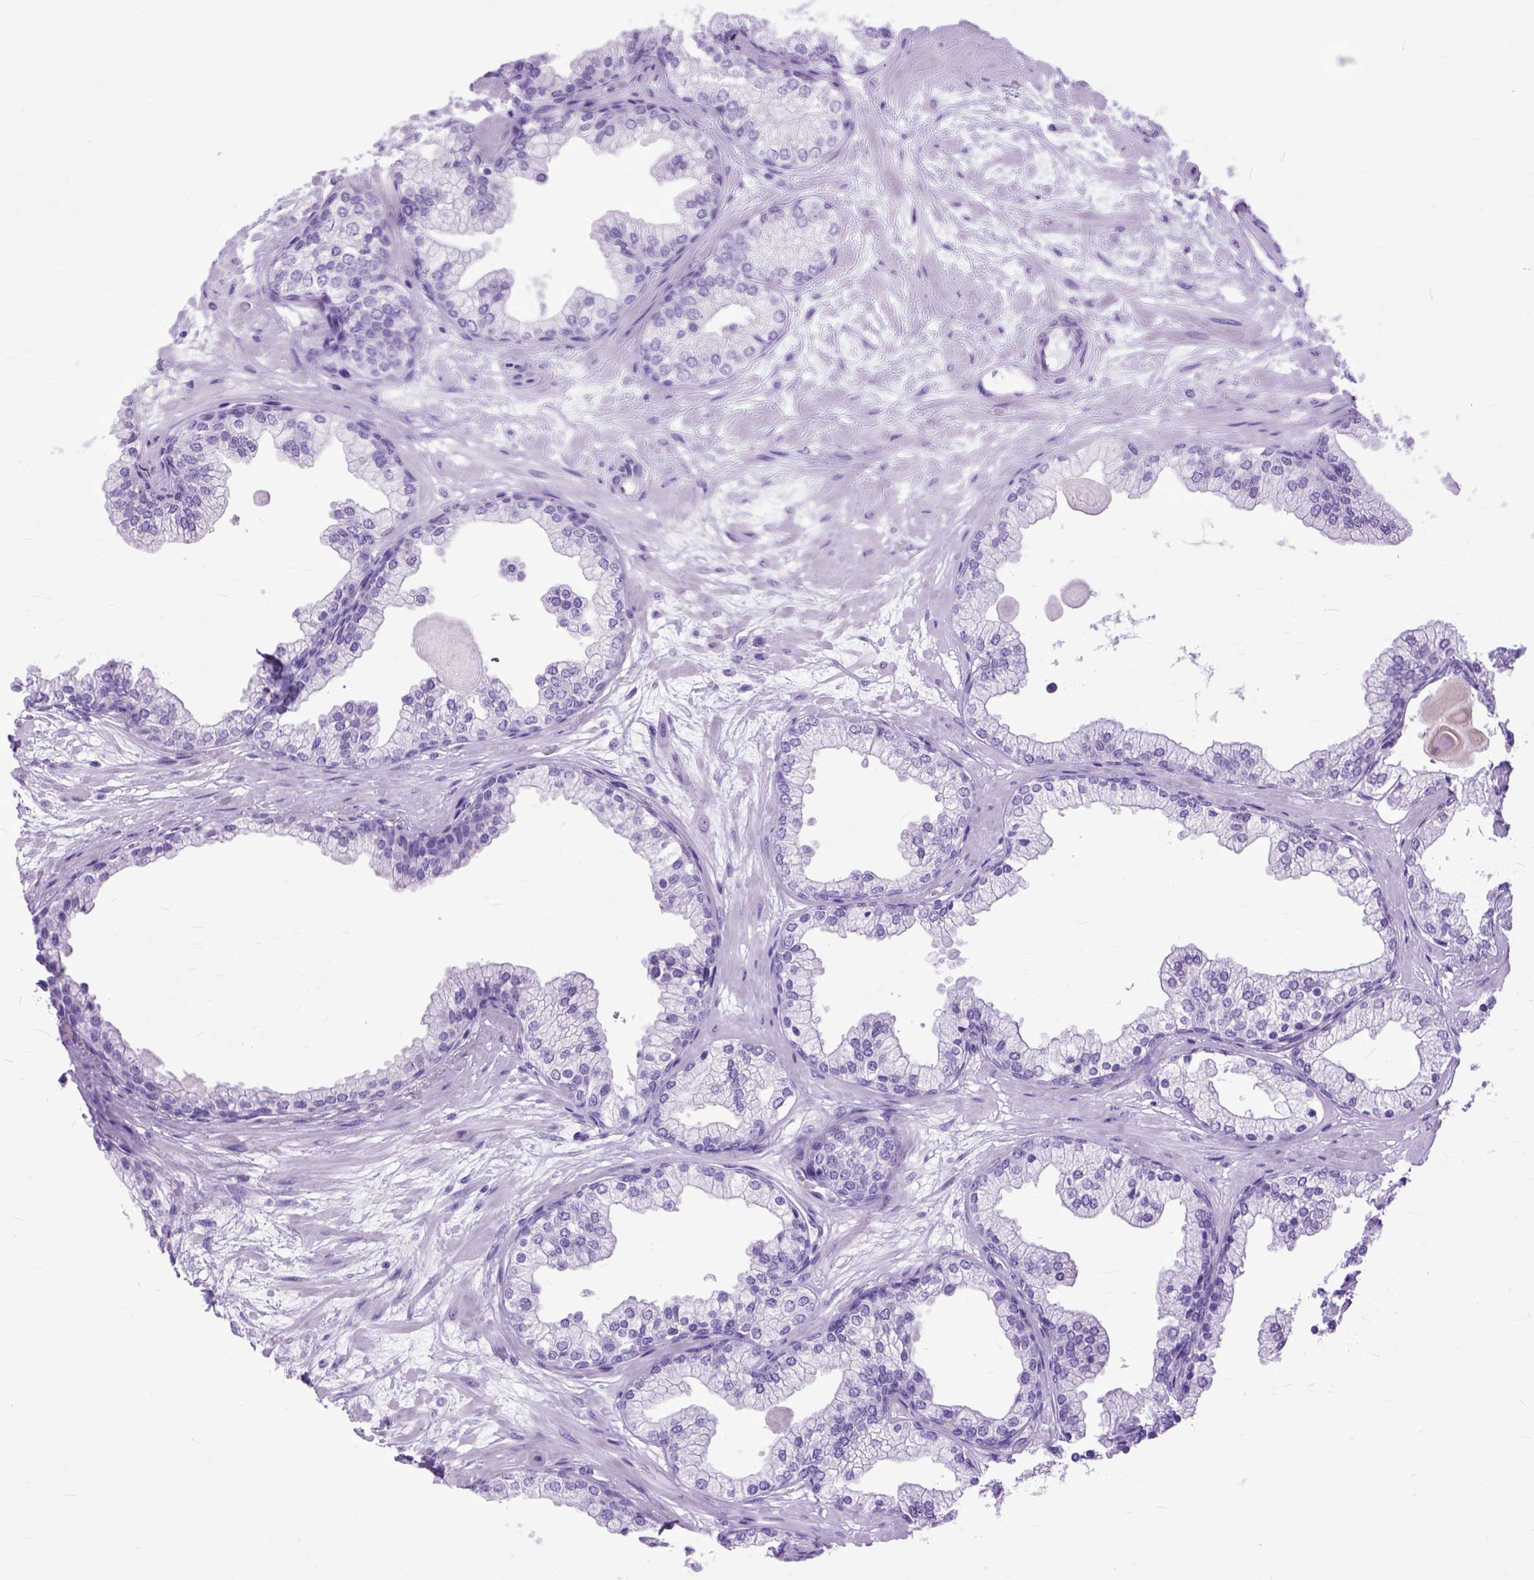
{"staining": {"intensity": "negative", "quantity": "none", "location": "none"}, "tissue": "prostate", "cell_type": "Glandular cells", "image_type": "normal", "snomed": [{"axis": "morphology", "description": "Normal tissue, NOS"}, {"axis": "topography", "description": "Prostate"}, {"axis": "topography", "description": "Peripheral nerve tissue"}], "caption": "This is an immunohistochemistry micrograph of unremarkable human prostate. There is no expression in glandular cells.", "gene": "GNGT1", "patient": {"sex": "male", "age": 61}}